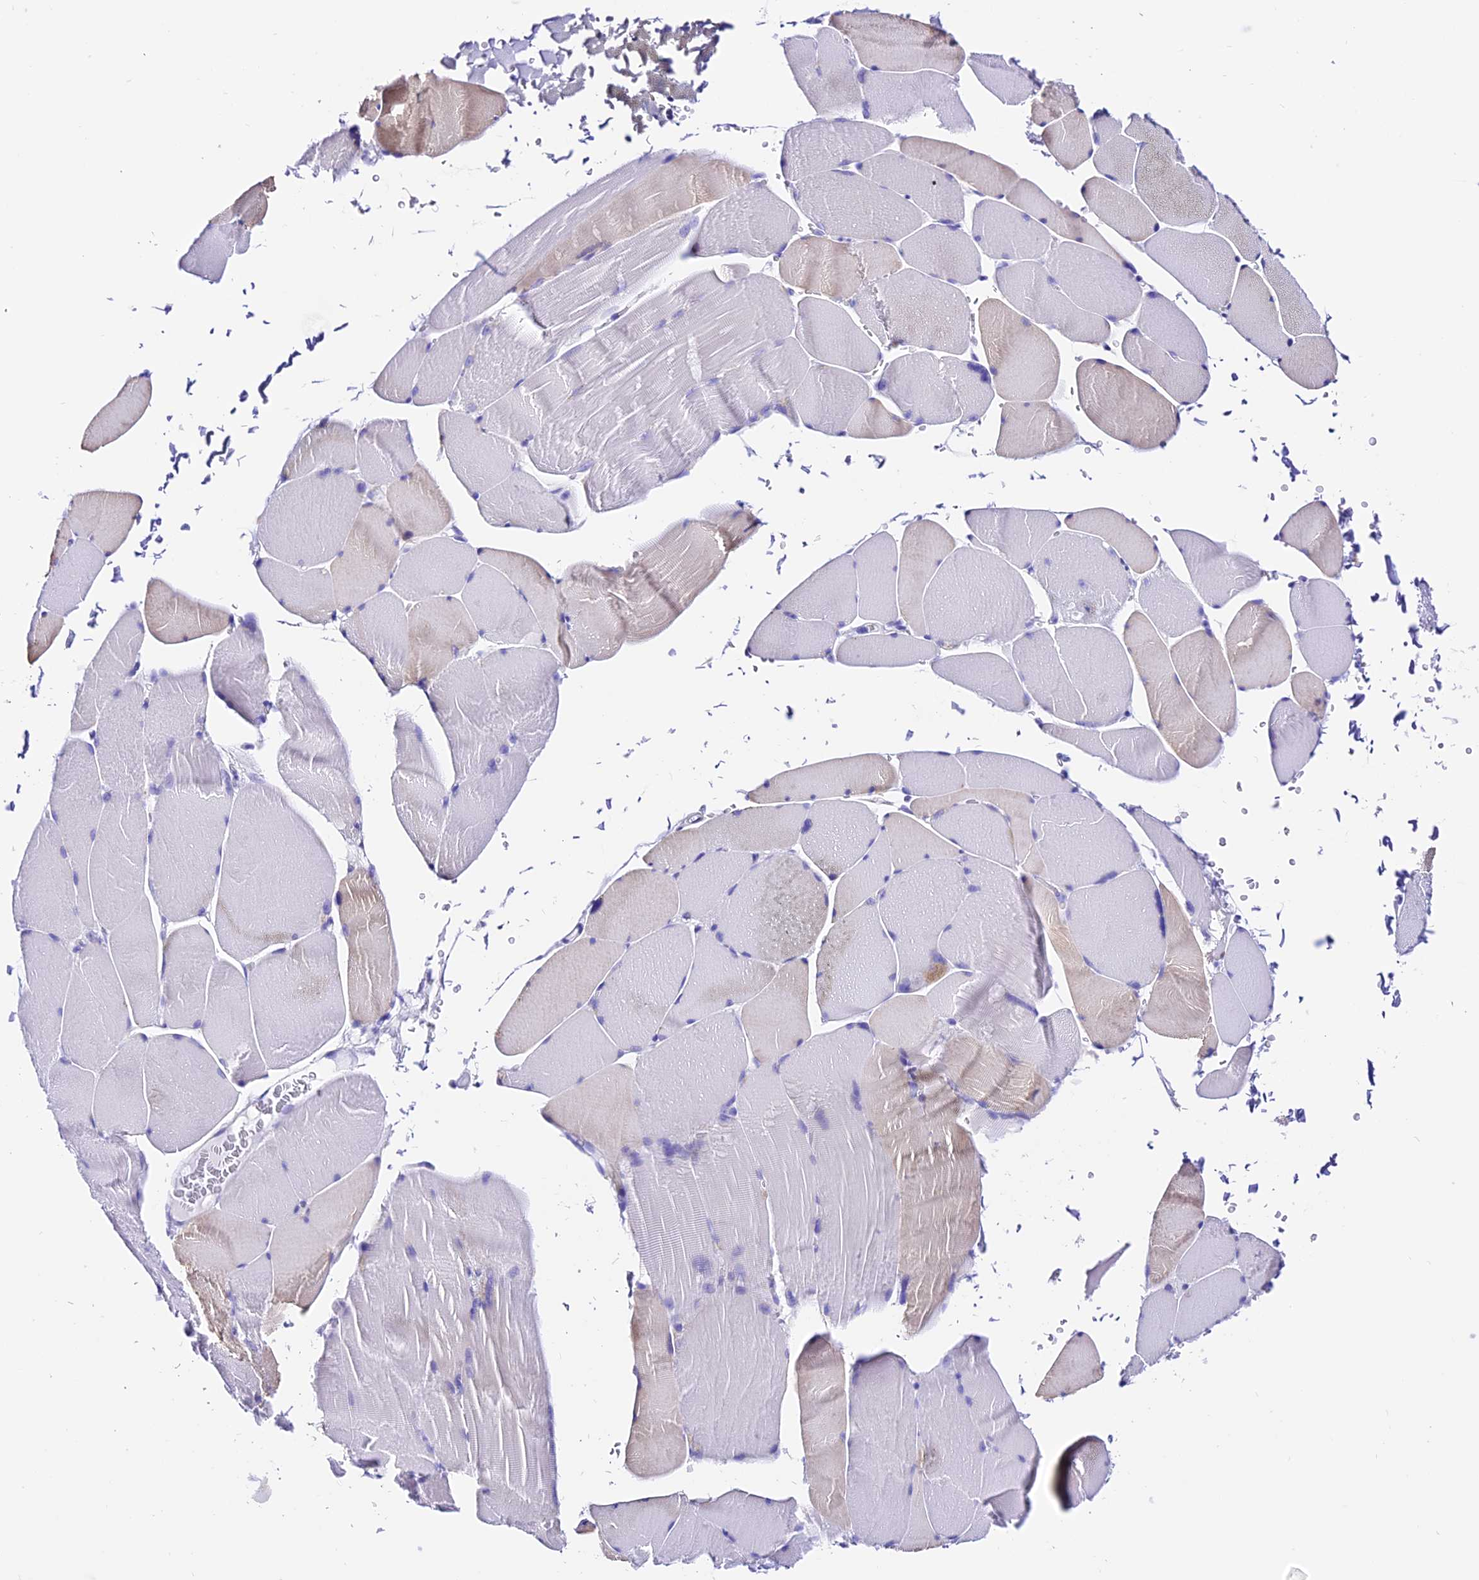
{"staining": {"intensity": "weak", "quantity": "25%-75%", "location": "cytoplasmic/membranous"}, "tissue": "skeletal muscle", "cell_type": "Myocytes", "image_type": "normal", "snomed": [{"axis": "morphology", "description": "Normal tissue, NOS"}, {"axis": "topography", "description": "Skin"}, {"axis": "topography", "description": "Skeletal muscle"}], "caption": "Immunohistochemical staining of unremarkable skeletal muscle exhibits 25%-75% levels of weak cytoplasmic/membranous protein staining in about 25%-75% of myocytes. (Brightfield microscopy of DAB IHC at high magnification).", "gene": "TRMT44", "patient": {"sex": "male", "age": 83}}